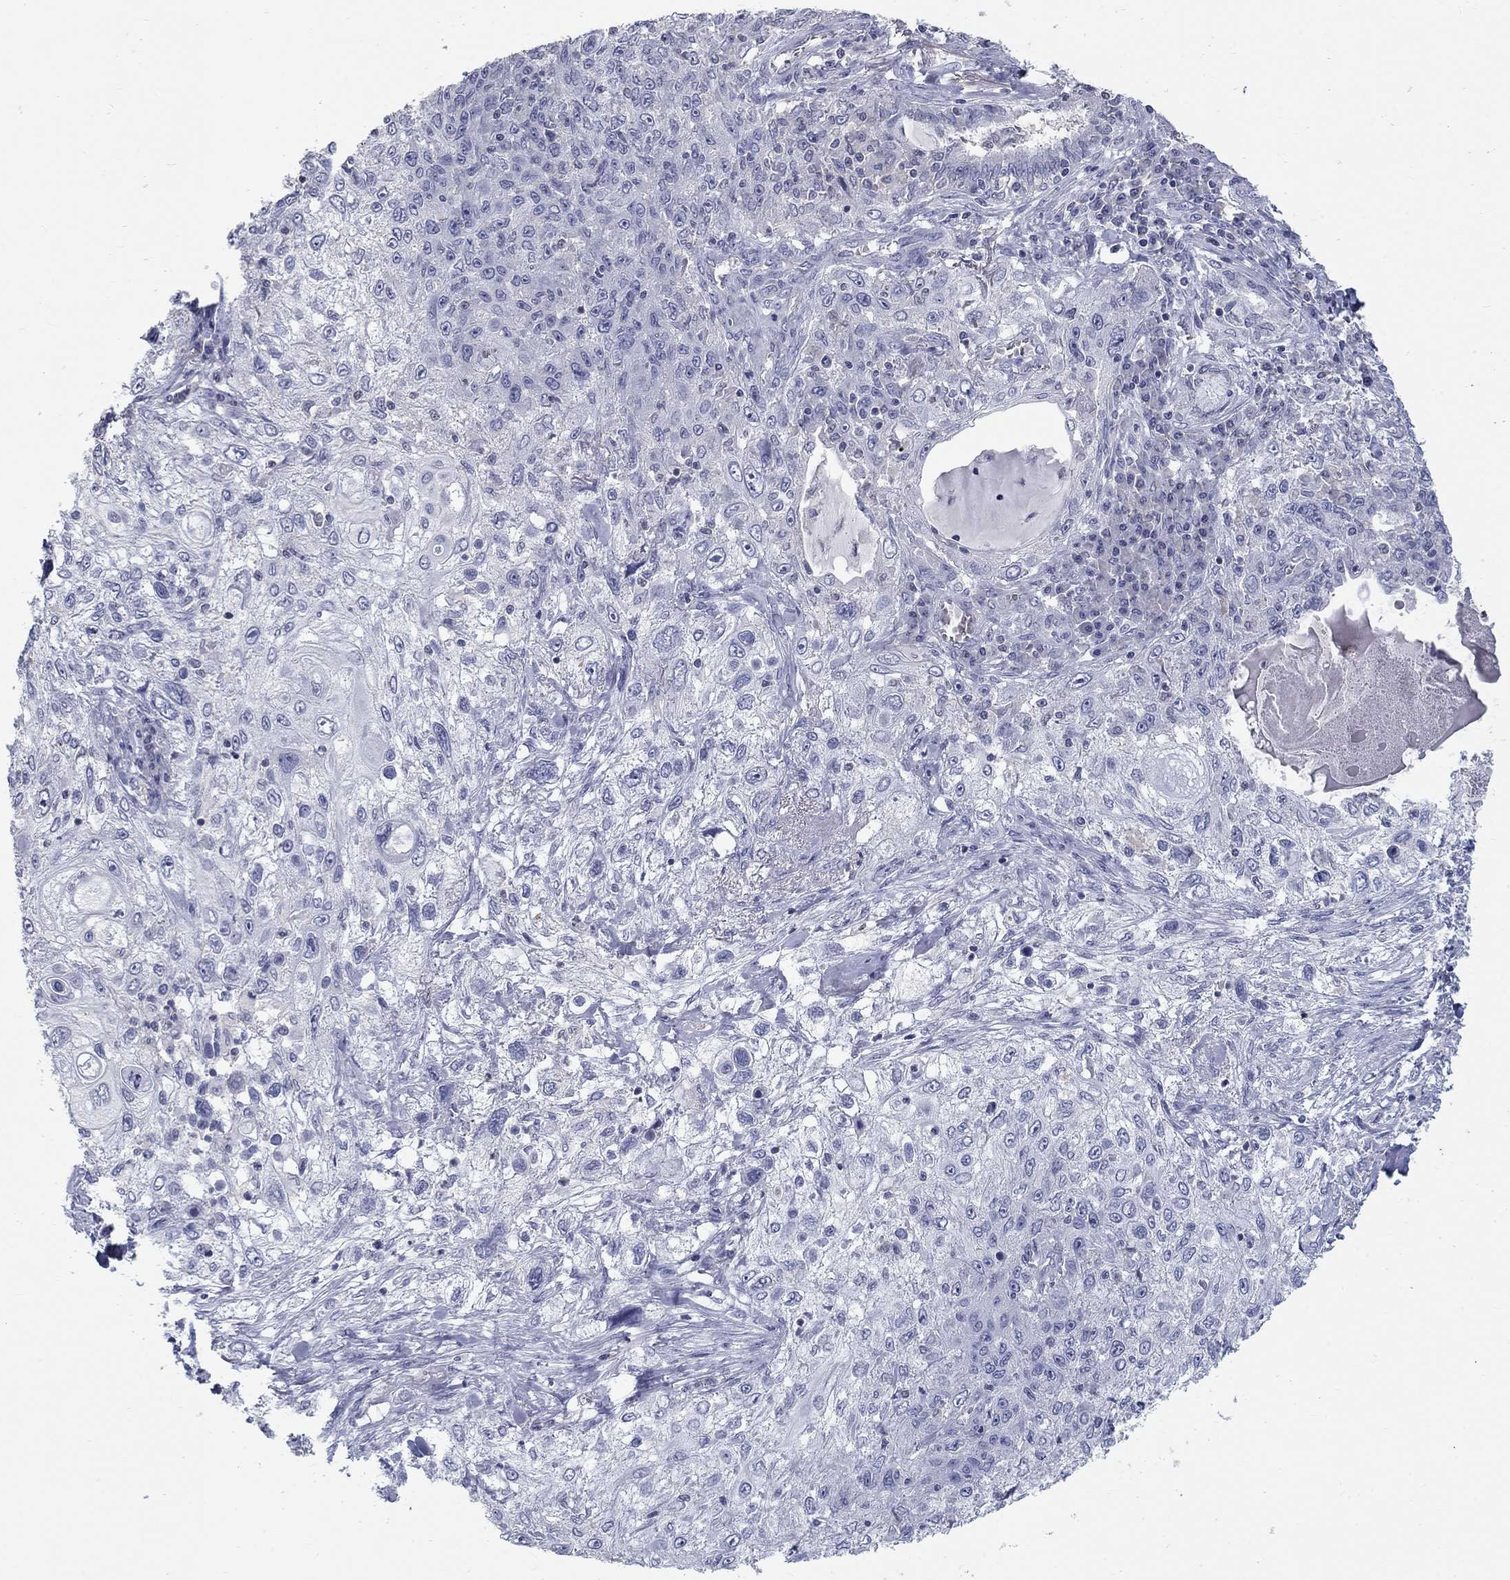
{"staining": {"intensity": "negative", "quantity": "none", "location": "none"}, "tissue": "lung cancer", "cell_type": "Tumor cells", "image_type": "cancer", "snomed": [{"axis": "morphology", "description": "Squamous cell carcinoma, NOS"}, {"axis": "topography", "description": "Lung"}], "caption": "Lung squamous cell carcinoma was stained to show a protein in brown. There is no significant positivity in tumor cells. (Immunohistochemistry, brightfield microscopy, high magnification).", "gene": "PTH1R", "patient": {"sex": "female", "age": 69}}